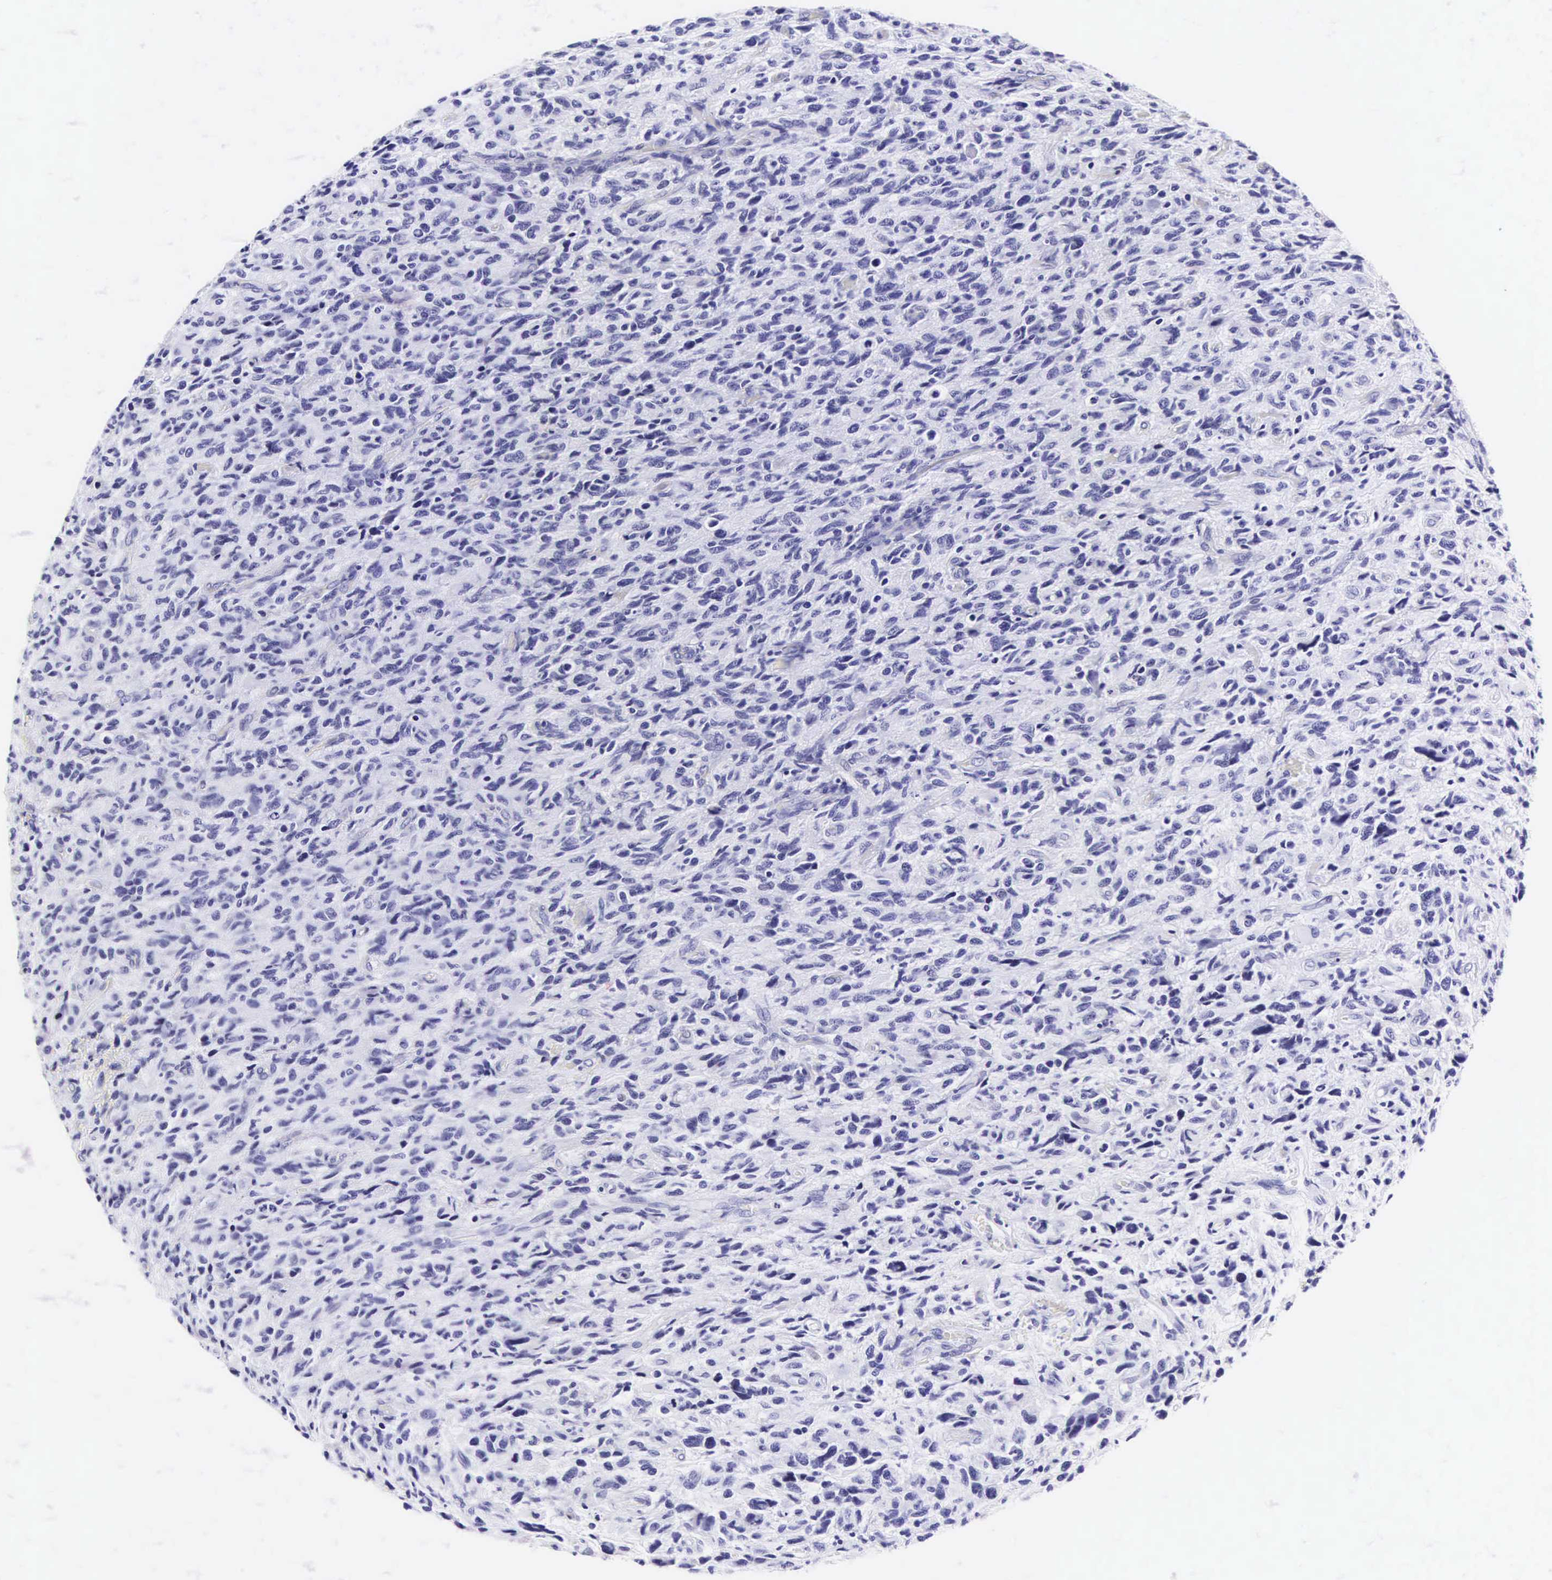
{"staining": {"intensity": "negative", "quantity": "none", "location": "none"}, "tissue": "glioma", "cell_type": "Tumor cells", "image_type": "cancer", "snomed": [{"axis": "morphology", "description": "Glioma, malignant, High grade"}, {"axis": "topography", "description": "Brain"}], "caption": "The IHC photomicrograph has no significant positivity in tumor cells of malignant high-grade glioma tissue.", "gene": "CD1A", "patient": {"sex": "female", "age": 60}}